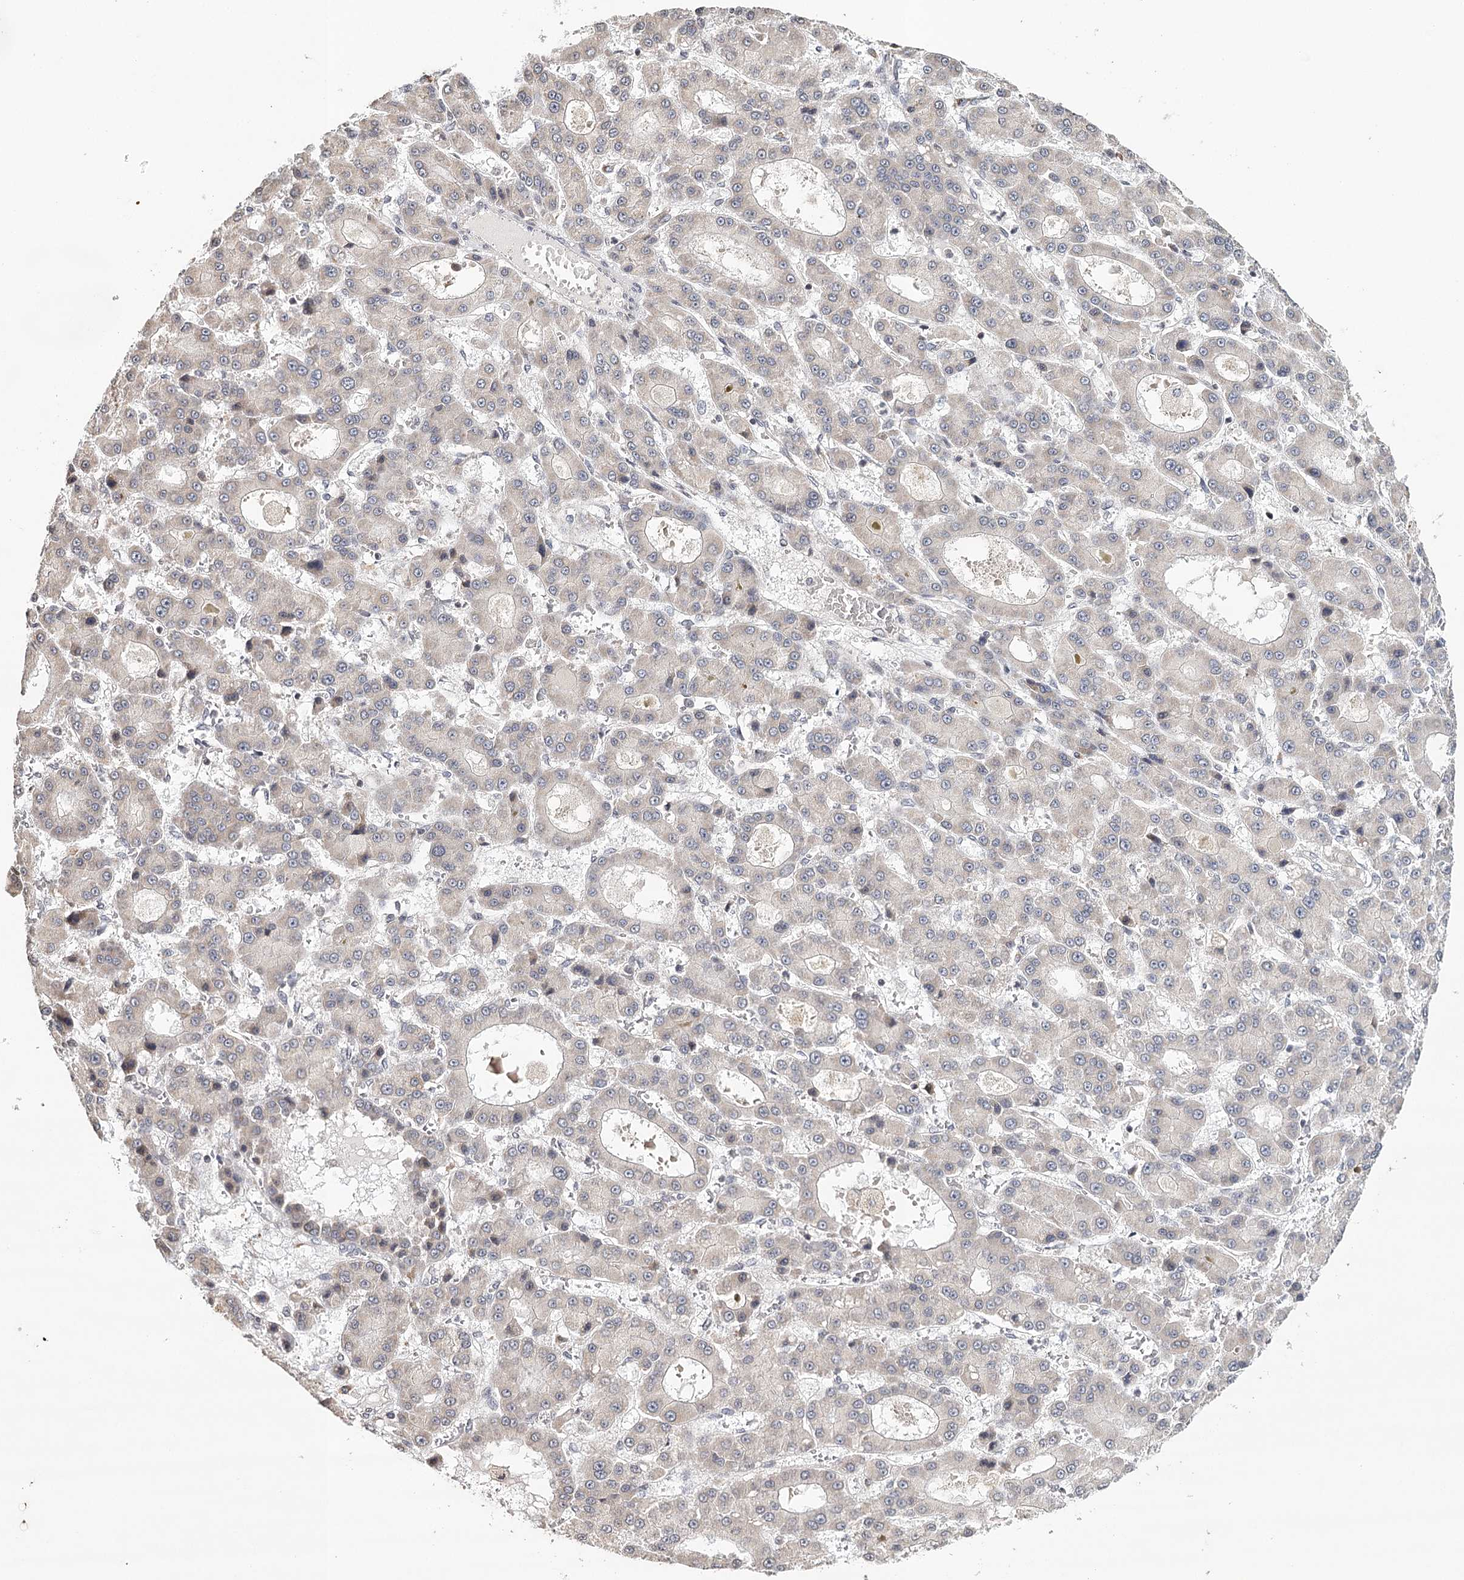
{"staining": {"intensity": "negative", "quantity": "none", "location": "none"}, "tissue": "liver cancer", "cell_type": "Tumor cells", "image_type": "cancer", "snomed": [{"axis": "morphology", "description": "Carcinoma, Hepatocellular, NOS"}, {"axis": "topography", "description": "Liver"}], "caption": "Immunohistochemical staining of human liver hepatocellular carcinoma displays no significant staining in tumor cells. (IHC, brightfield microscopy, high magnification).", "gene": "ICOS", "patient": {"sex": "male", "age": 70}}